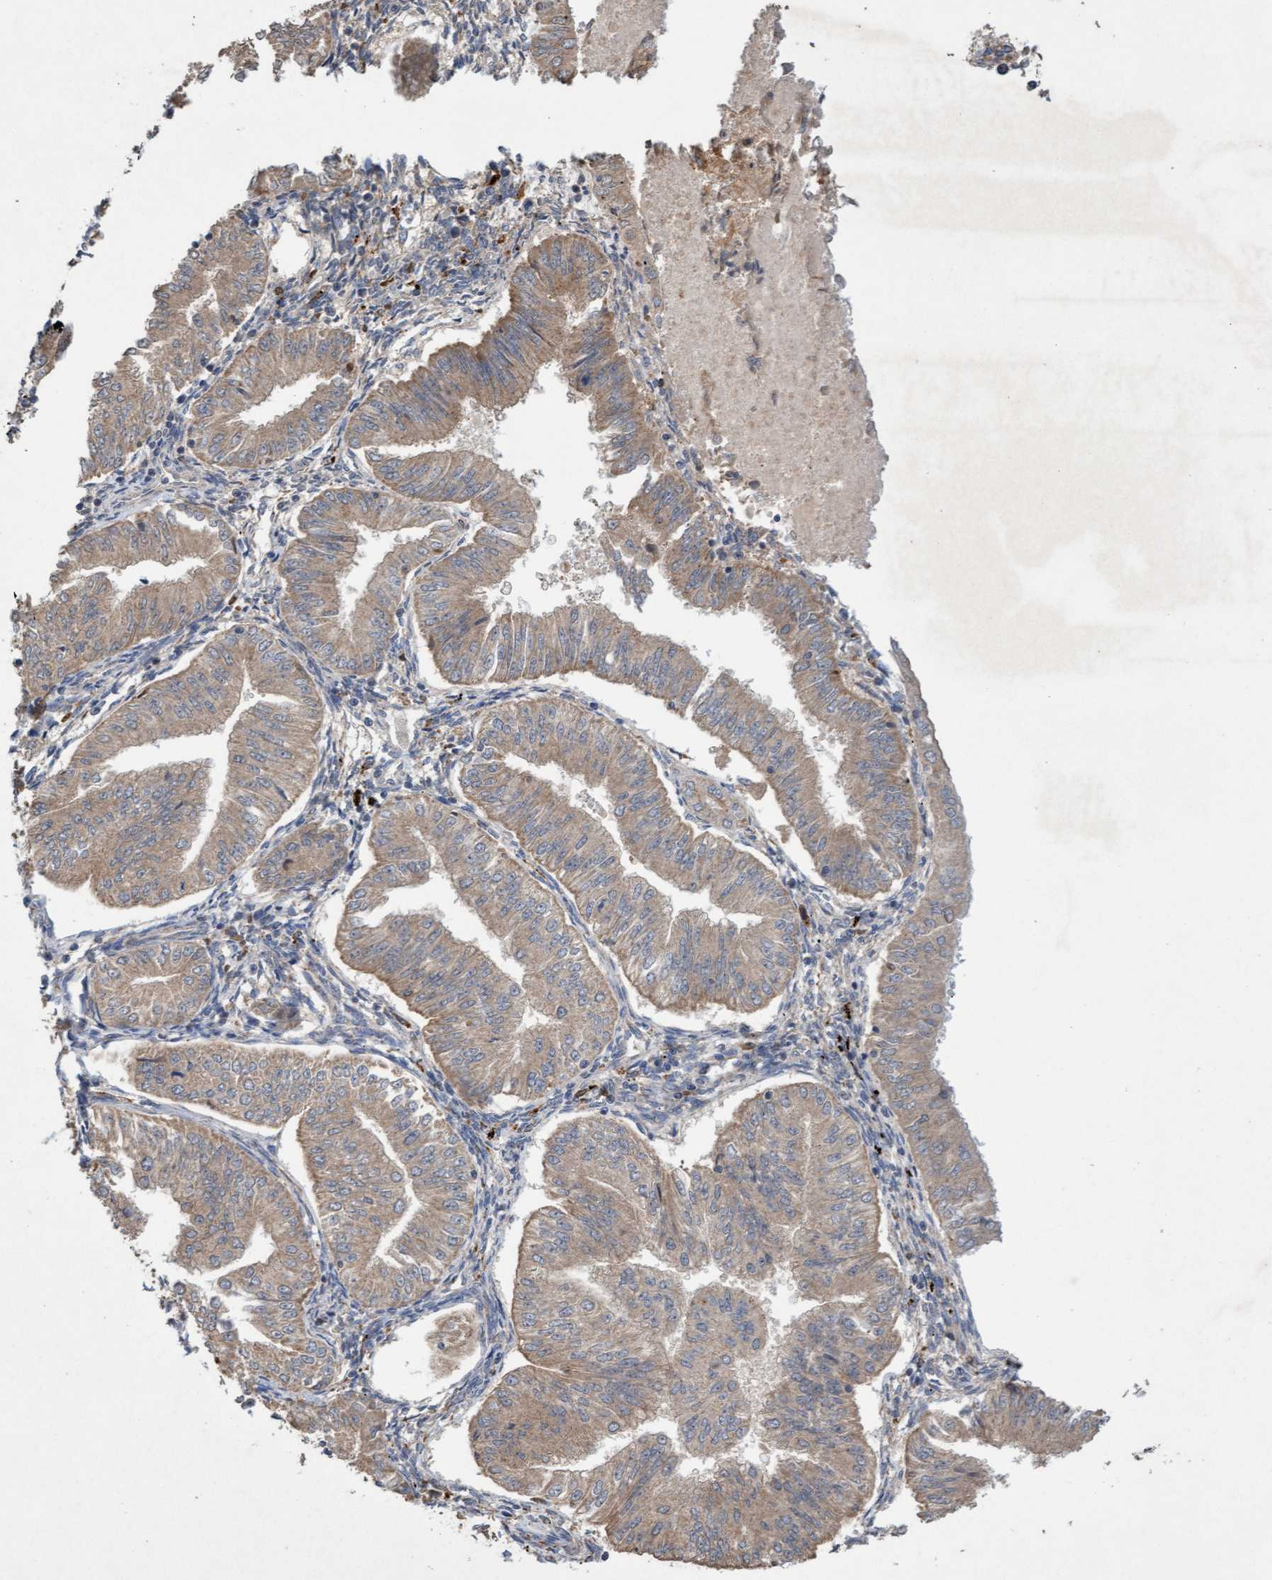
{"staining": {"intensity": "weak", "quantity": ">75%", "location": "cytoplasmic/membranous"}, "tissue": "endometrial cancer", "cell_type": "Tumor cells", "image_type": "cancer", "snomed": [{"axis": "morphology", "description": "Normal tissue, NOS"}, {"axis": "morphology", "description": "Adenocarcinoma, NOS"}, {"axis": "topography", "description": "Endometrium"}], "caption": "Brown immunohistochemical staining in human endometrial cancer shows weak cytoplasmic/membranous expression in approximately >75% of tumor cells.", "gene": "ATPAF2", "patient": {"sex": "female", "age": 53}}